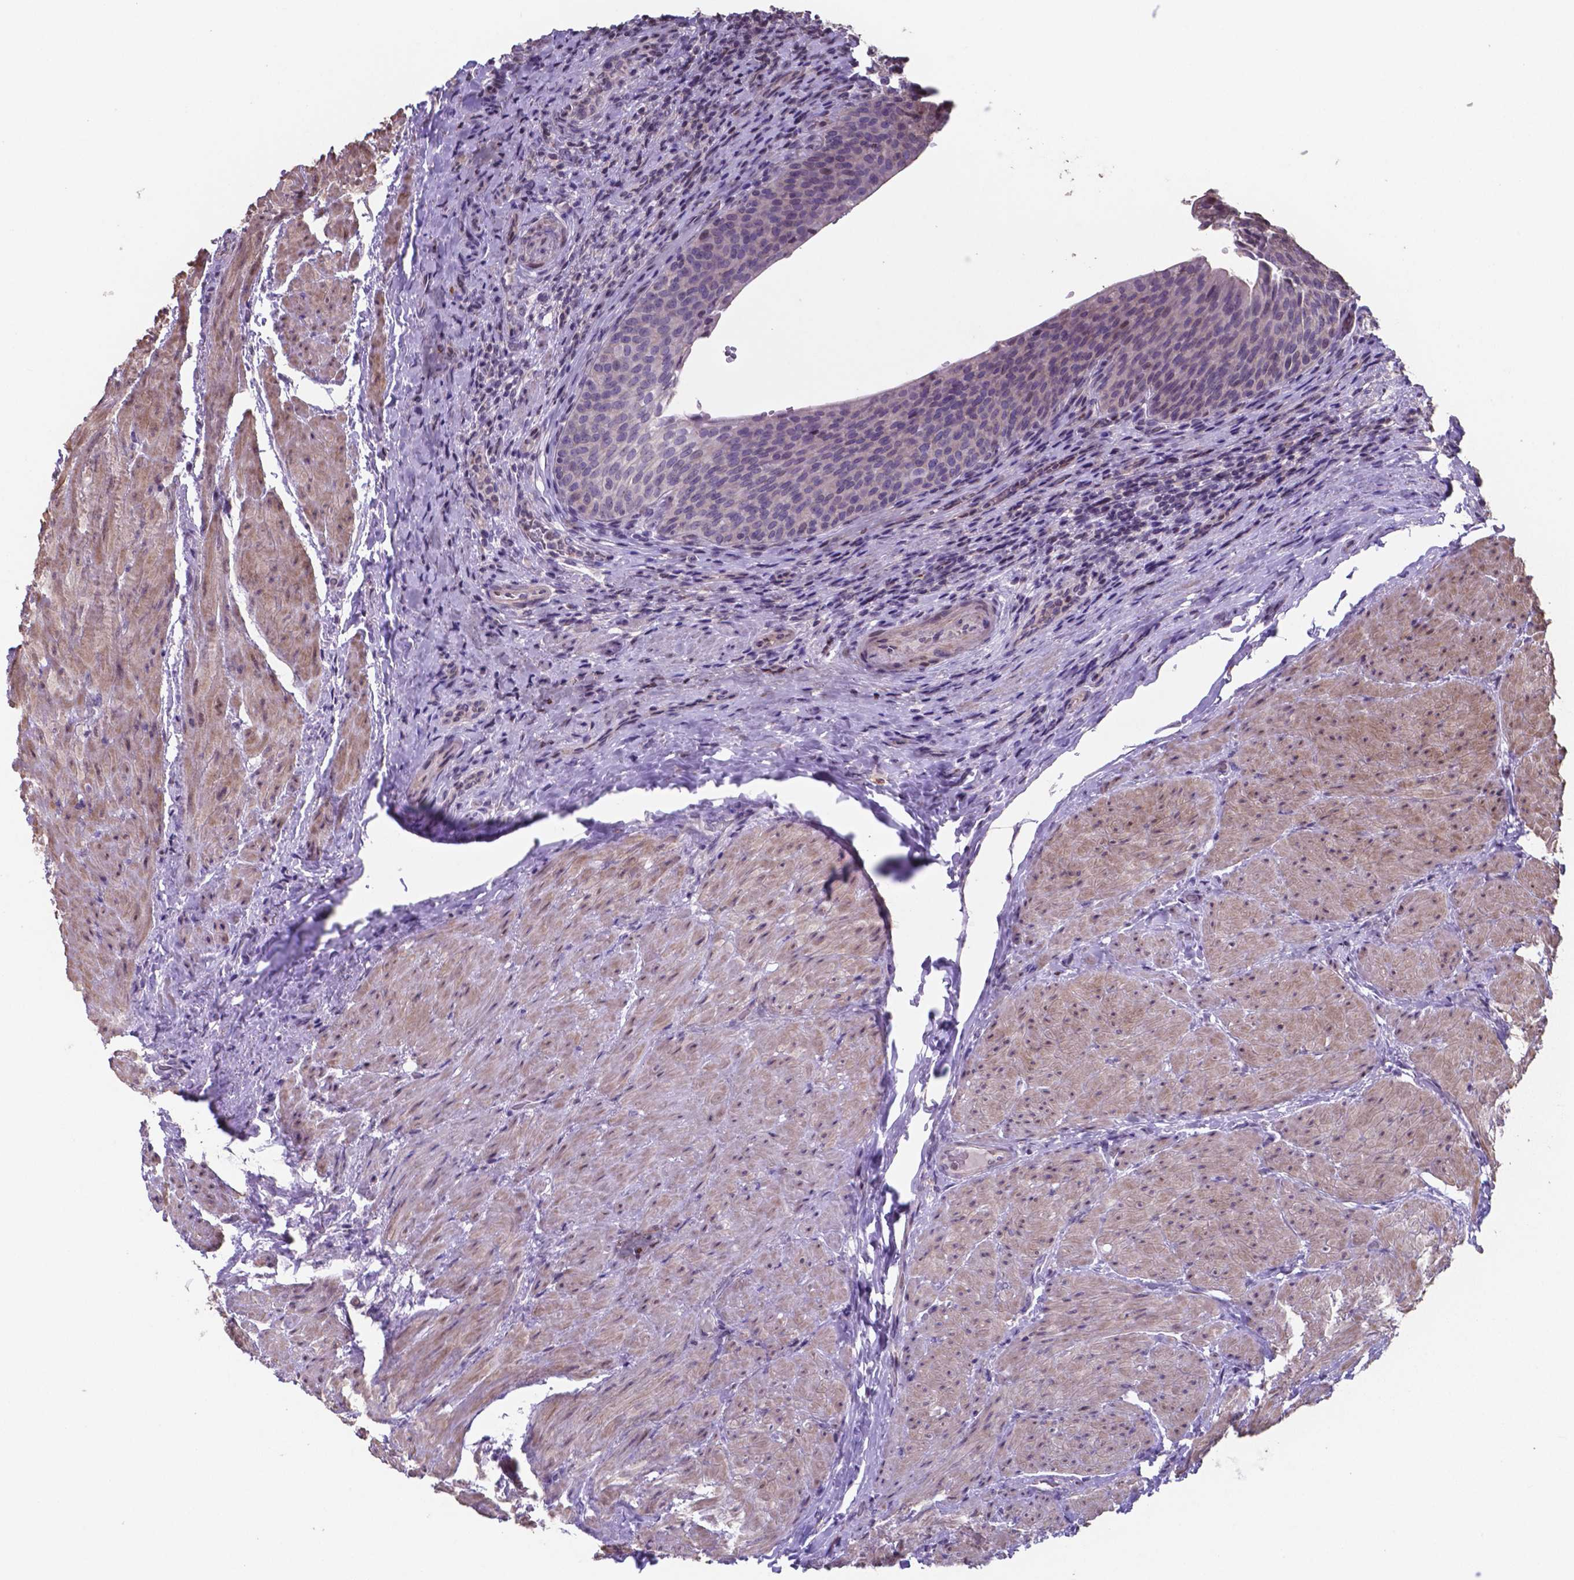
{"staining": {"intensity": "negative", "quantity": "none", "location": "none"}, "tissue": "urinary bladder", "cell_type": "Urothelial cells", "image_type": "normal", "snomed": [{"axis": "morphology", "description": "Normal tissue, NOS"}, {"axis": "topography", "description": "Urinary bladder"}, {"axis": "topography", "description": "Peripheral nerve tissue"}], "caption": "High magnification brightfield microscopy of normal urinary bladder stained with DAB (3,3'-diaminobenzidine) (brown) and counterstained with hematoxylin (blue): urothelial cells show no significant expression. The staining is performed using DAB (3,3'-diaminobenzidine) brown chromogen with nuclei counter-stained in using hematoxylin.", "gene": "MLC1", "patient": {"sex": "male", "age": 66}}